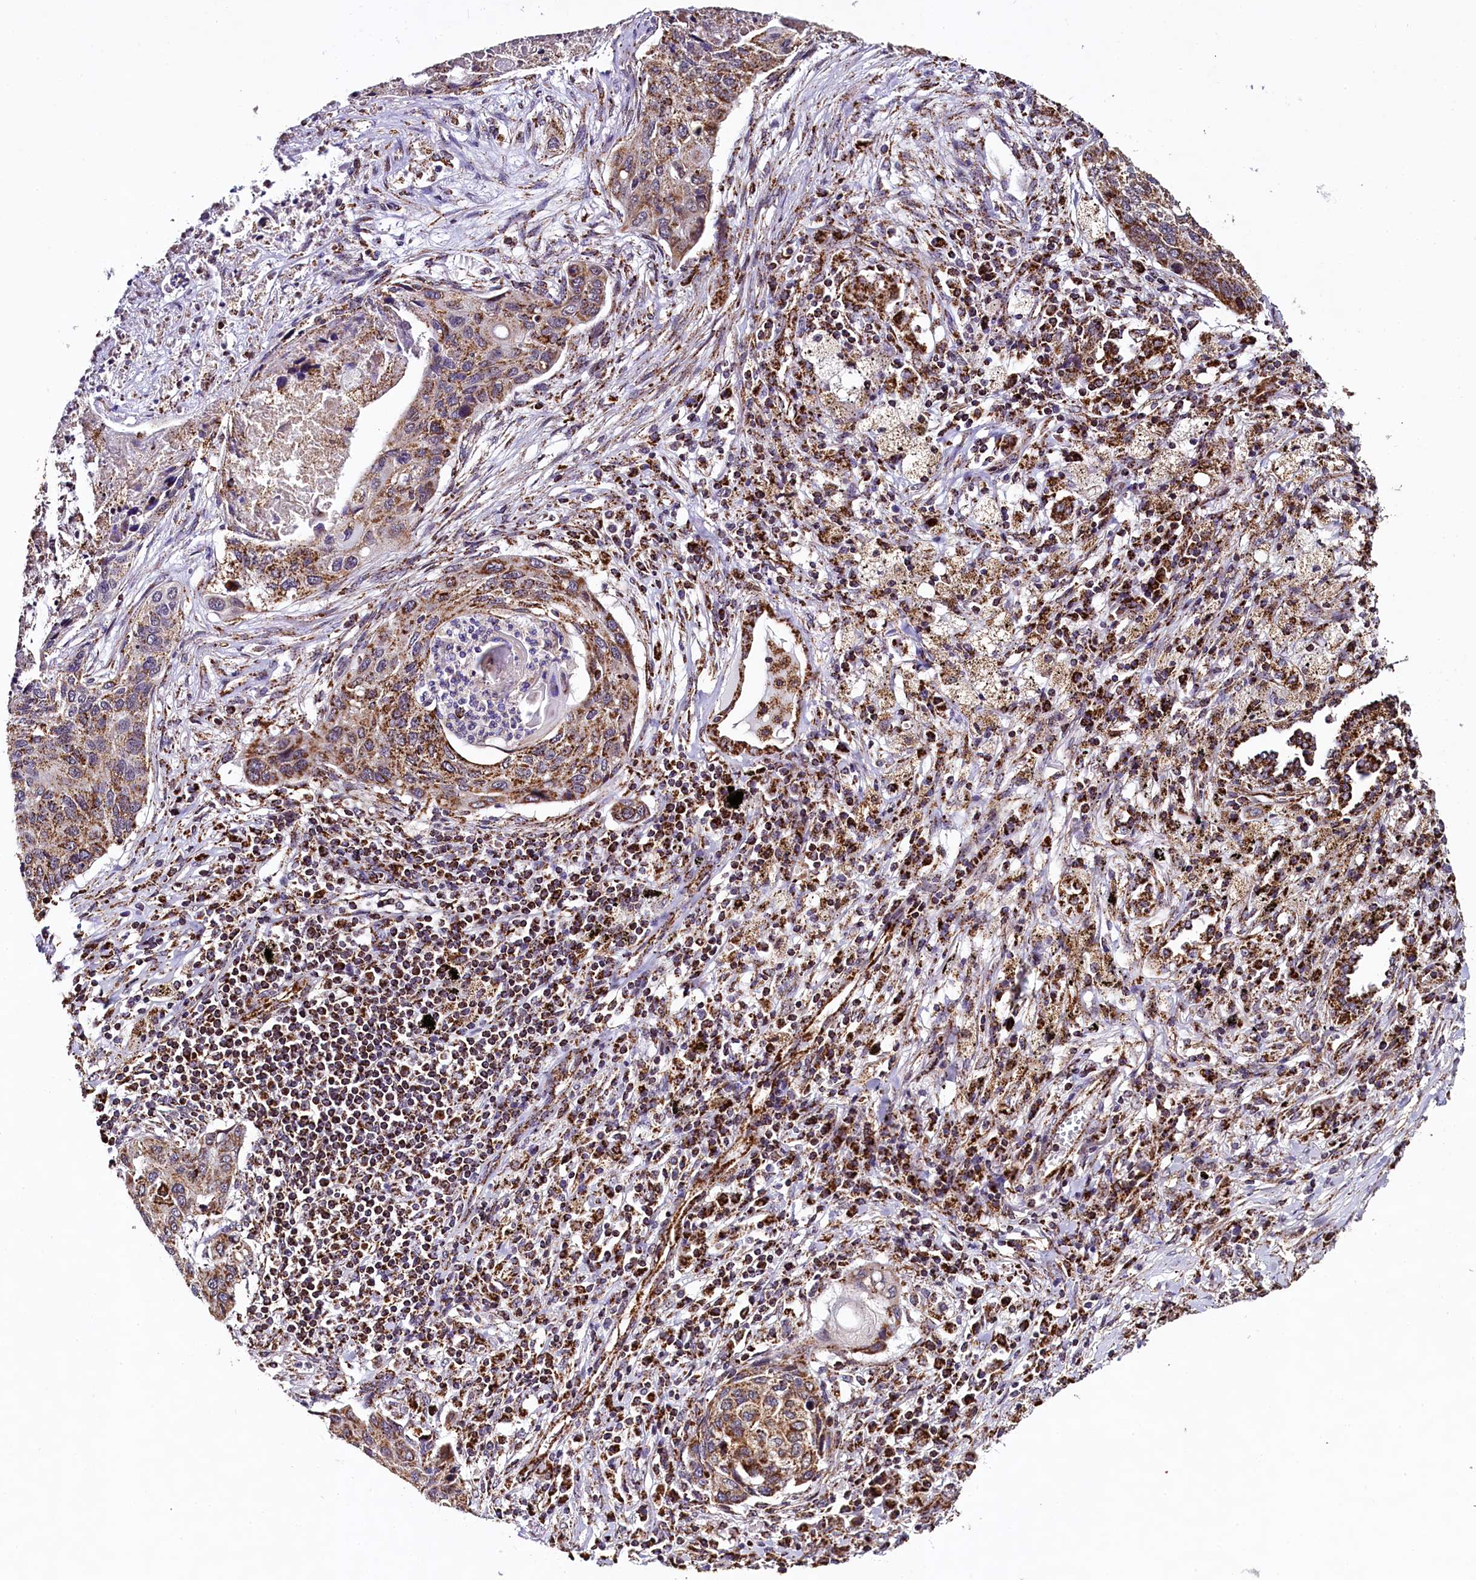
{"staining": {"intensity": "moderate", "quantity": "25%-75%", "location": "cytoplasmic/membranous"}, "tissue": "lung cancer", "cell_type": "Tumor cells", "image_type": "cancer", "snomed": [{"axis": "morphology", "description": "Squamous cell carcinoma, NOS"}, {"axis": "topography", "description": "Lung"}], "caption": "Brown immunohistochemical staining in lung squamous cell carcinoma demonstrates moderate cytoplasmic/membranous positivity in about 25%-75% of tumor cells.", "gene": "KLC2", "patient": {"sex": "female", "age": 63}}